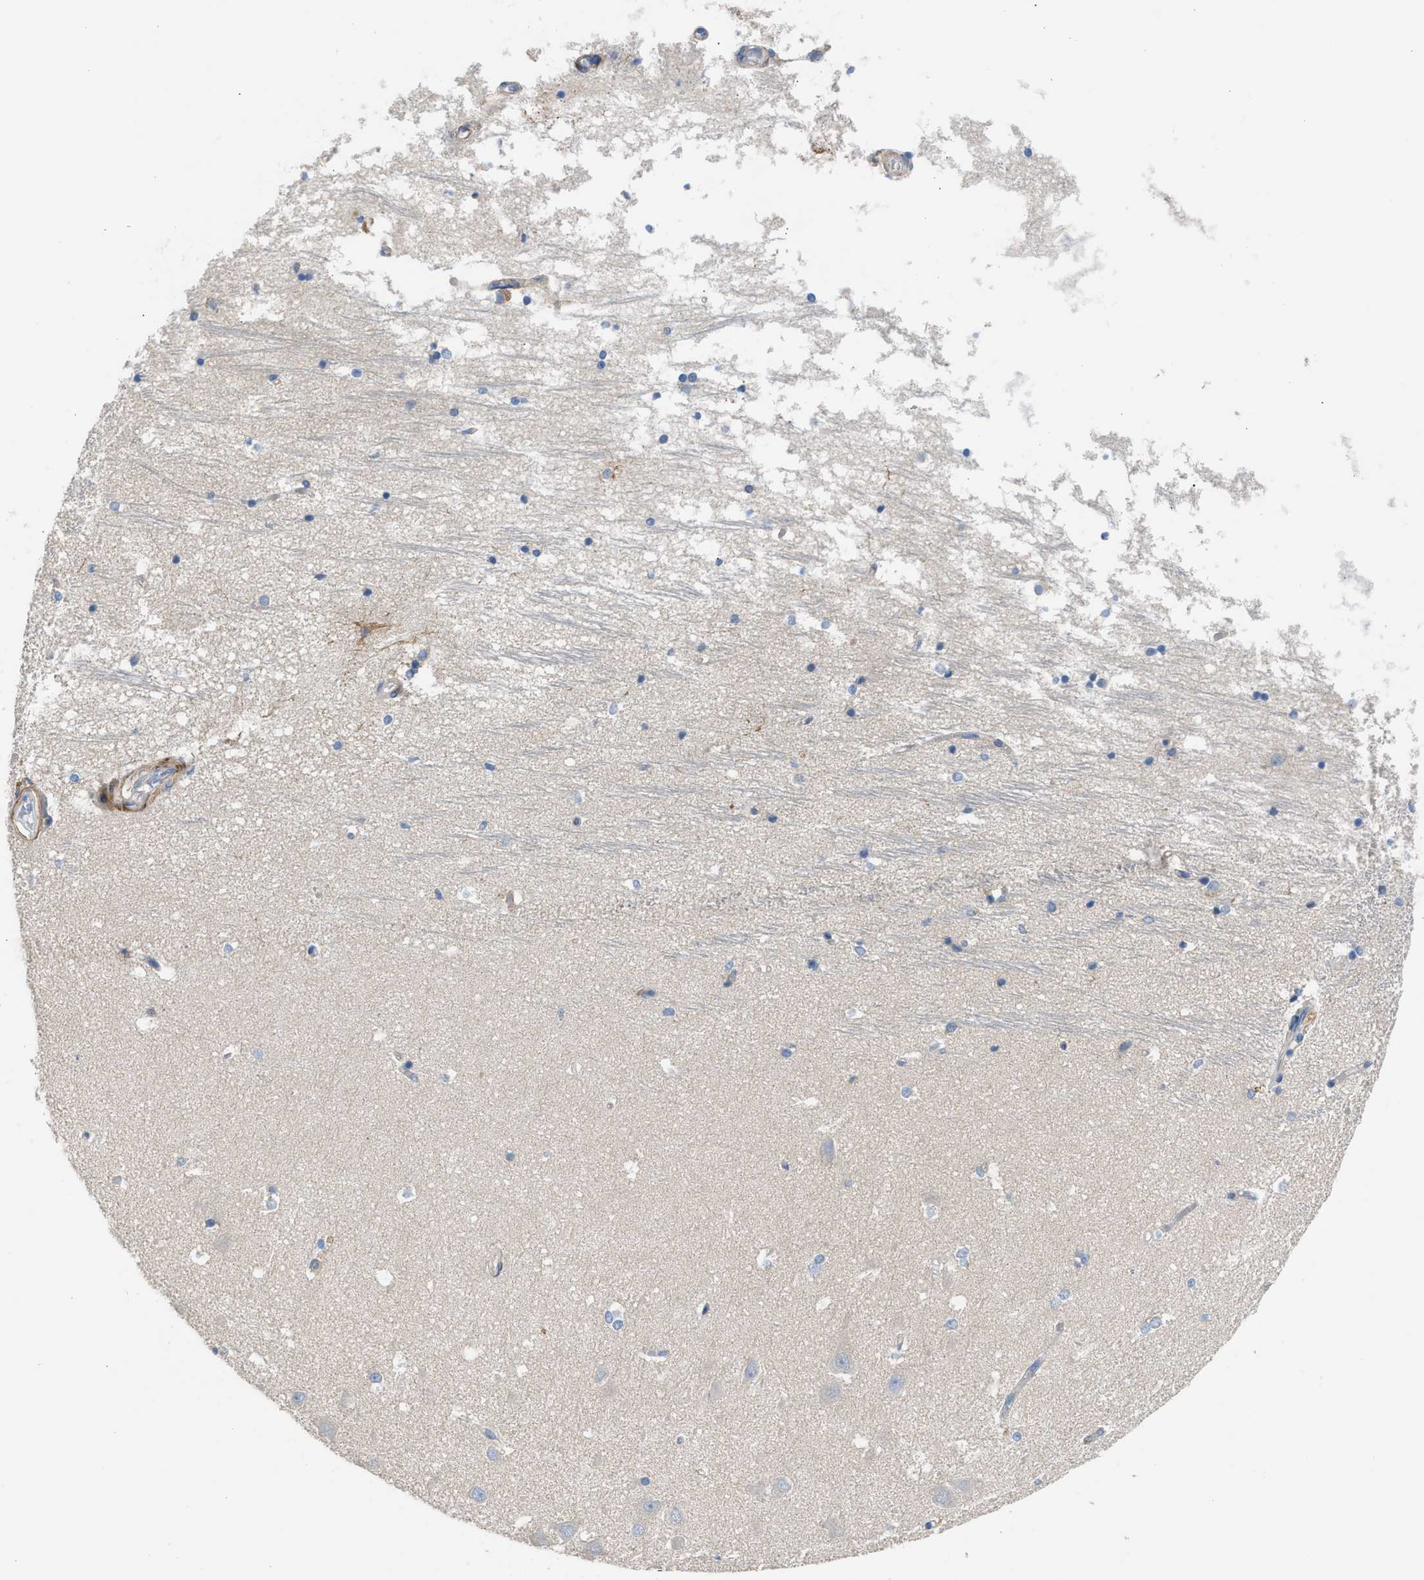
{"staining": {"intensity": "negative", "quantity": "none", "location": "none"}, "tissue": "hippocampus", "cell_type": "Glial cells", "image_type": "normal", "snomed": [{"axis": "morphology", "description": "Normal tissue, NOS"}, {"axis": "topography", "description": "Hippocampus"}], "caption": "There is no significant expression in glial cells of hippocampus.", "gene": "AOAH", "patient": {"sex": "male", "age": 45}}